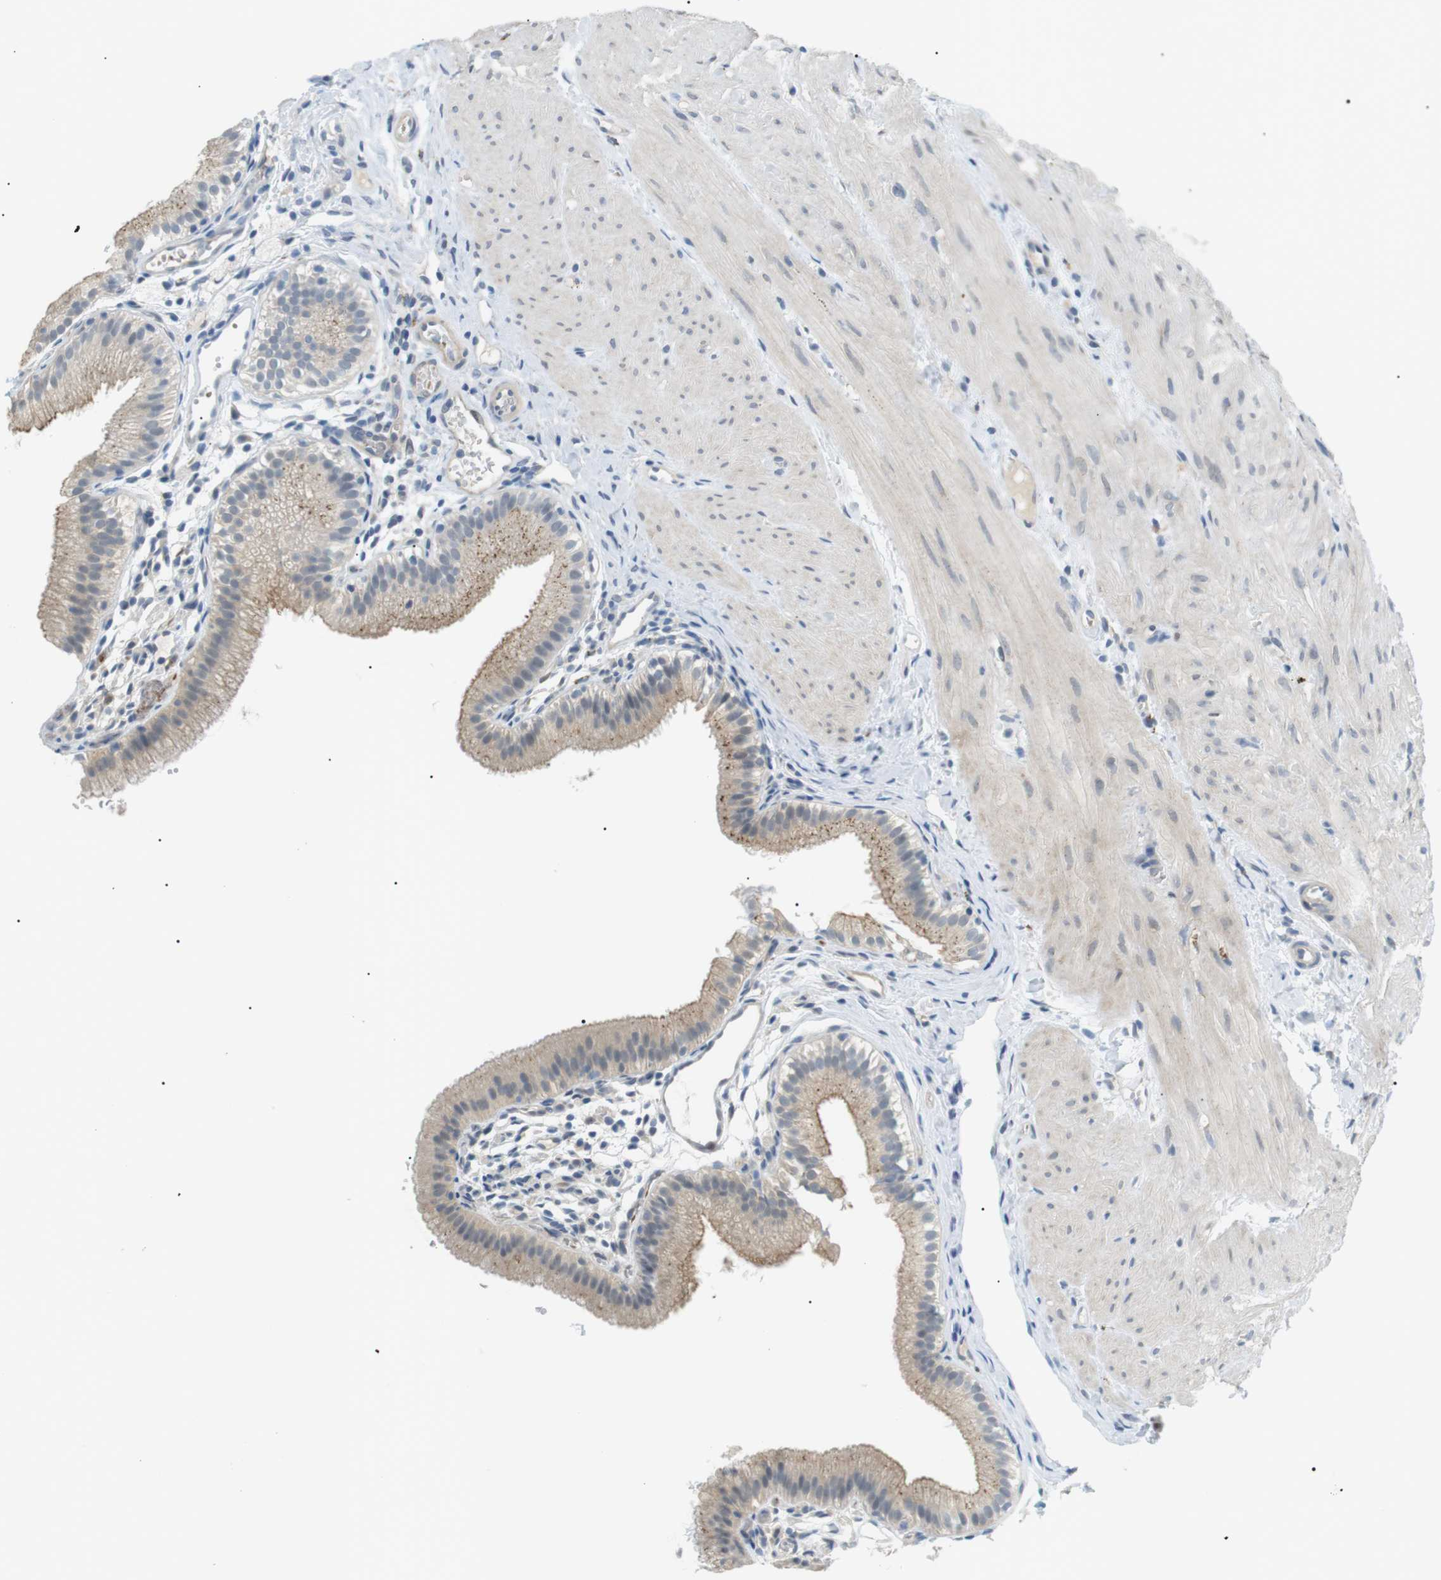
{"staining": {"intensity": "moderate", "quantity": ">75%", "location": "cytoplasmic/membranous"}, "tissue": "gallbladder", "cell_type": "Glandular cells", "image_type": "normal", "snomed": [{"axis": "morphology", "description": "Normal tissue, NOS"}, {"axis": "topography", "description": "Gallbladder"}], "caption": "Gallbladder stained with immunohistochemistry (IHC) reveals moderate cytoplasmic/membranous positivity in approximately >75% of glandular cells.", "gene": "B4GALNT2", "patient": {"sex": "female", "age": 26}}